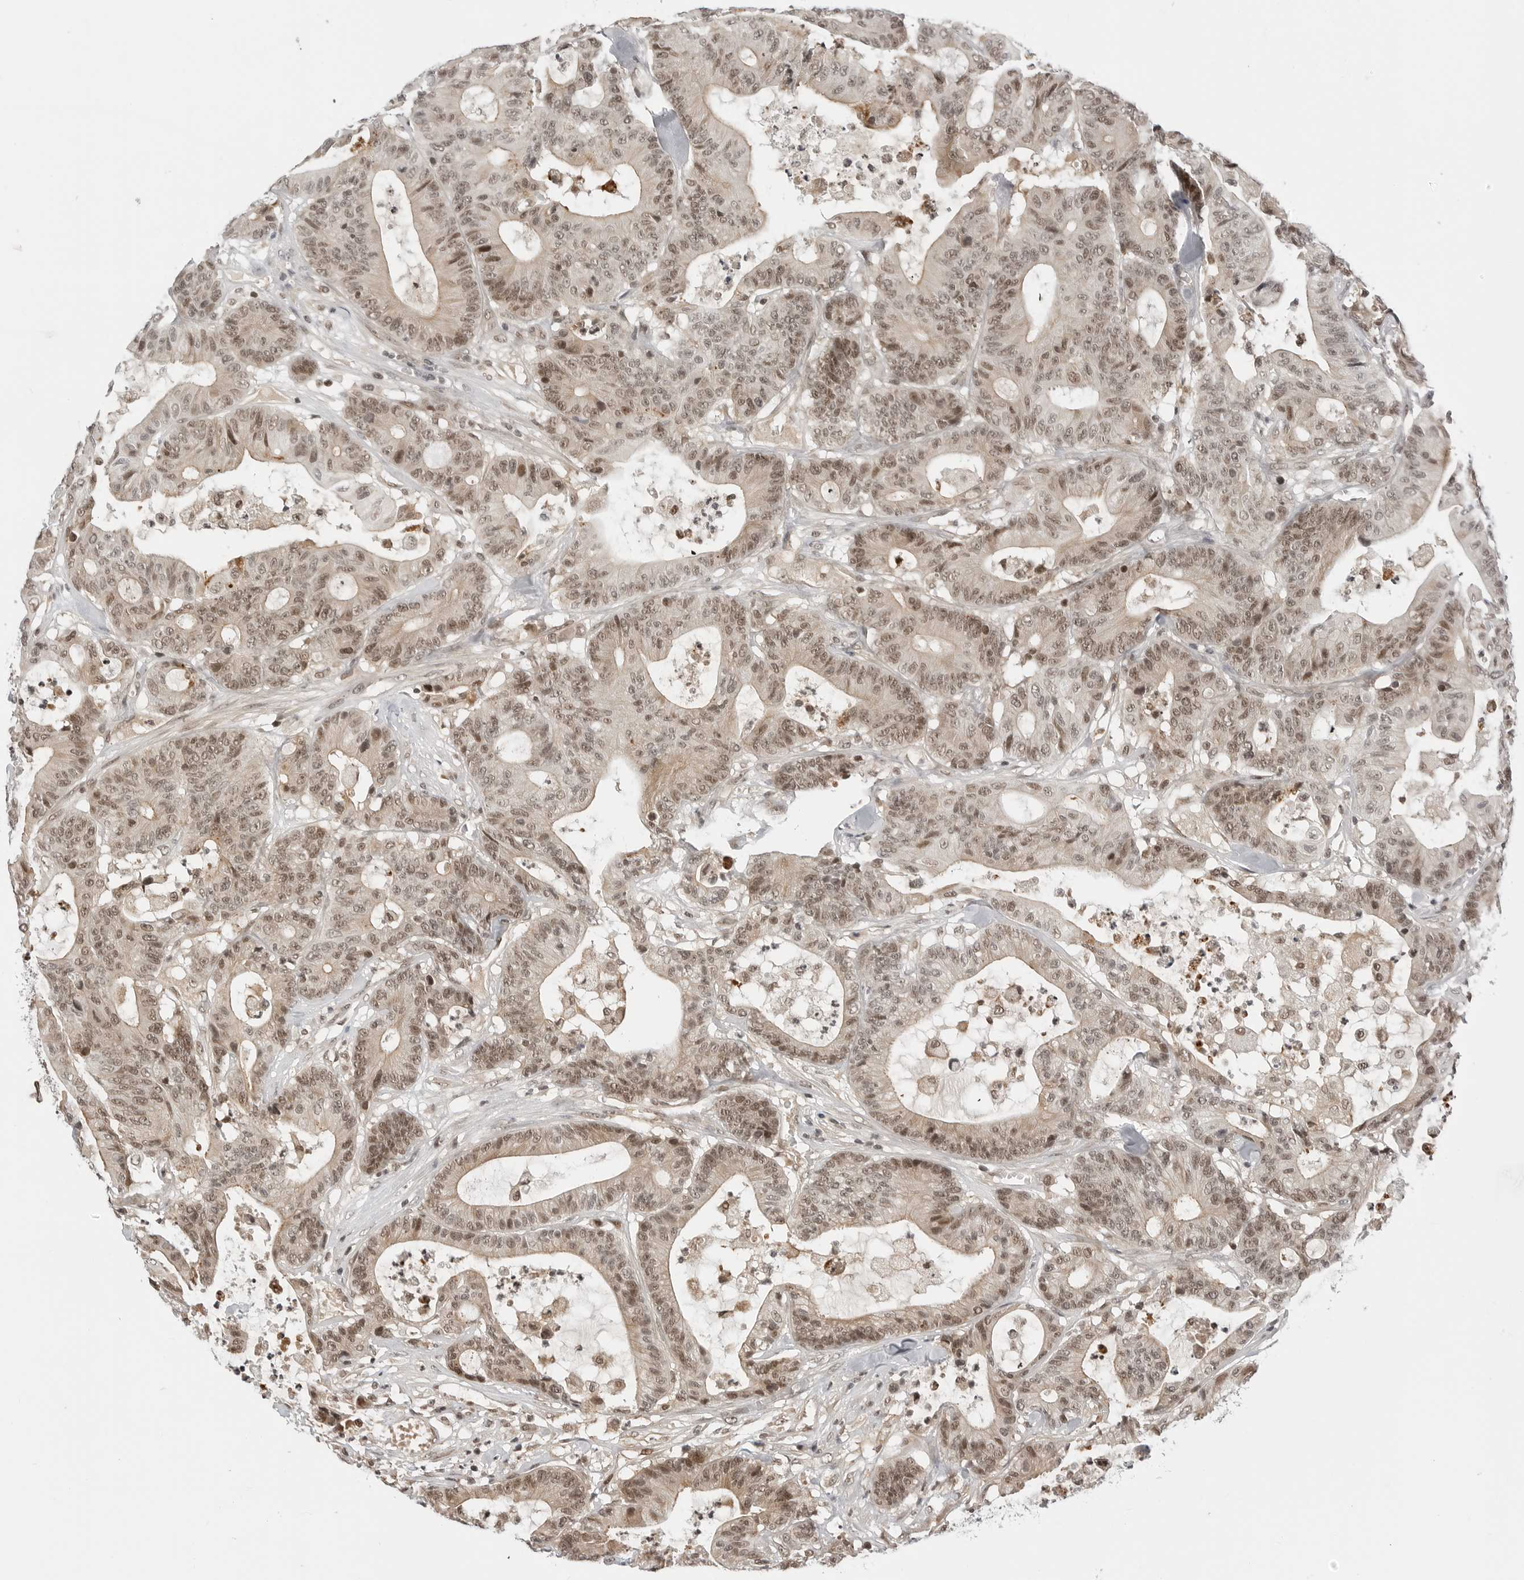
{"staining": {"intensity": "moderate", "quantity": ">75%", "location": "nuclear"}, "tissue": "colorectal cancer", "cell_type": "Tumor cells", "image_type": "cancer", "snomed": [{"axis": "morphology", "description": "Adenocarcinoma, NOS"}, {"axis": "topography", "description": "Colon"}], "caption": "Protein staining demonstrates moderate nuclear positivity in about >75% of tumor cells in colorectal adenocarcinoma. The staining is performed using DAB (3,3'-diaminobenzidine) brown chromogen to label protein expression. The nuclei are counter-stained blue using hematoxylin.", "gene": "C8orf33", "patient": {"sex": "female", "age": 84}}